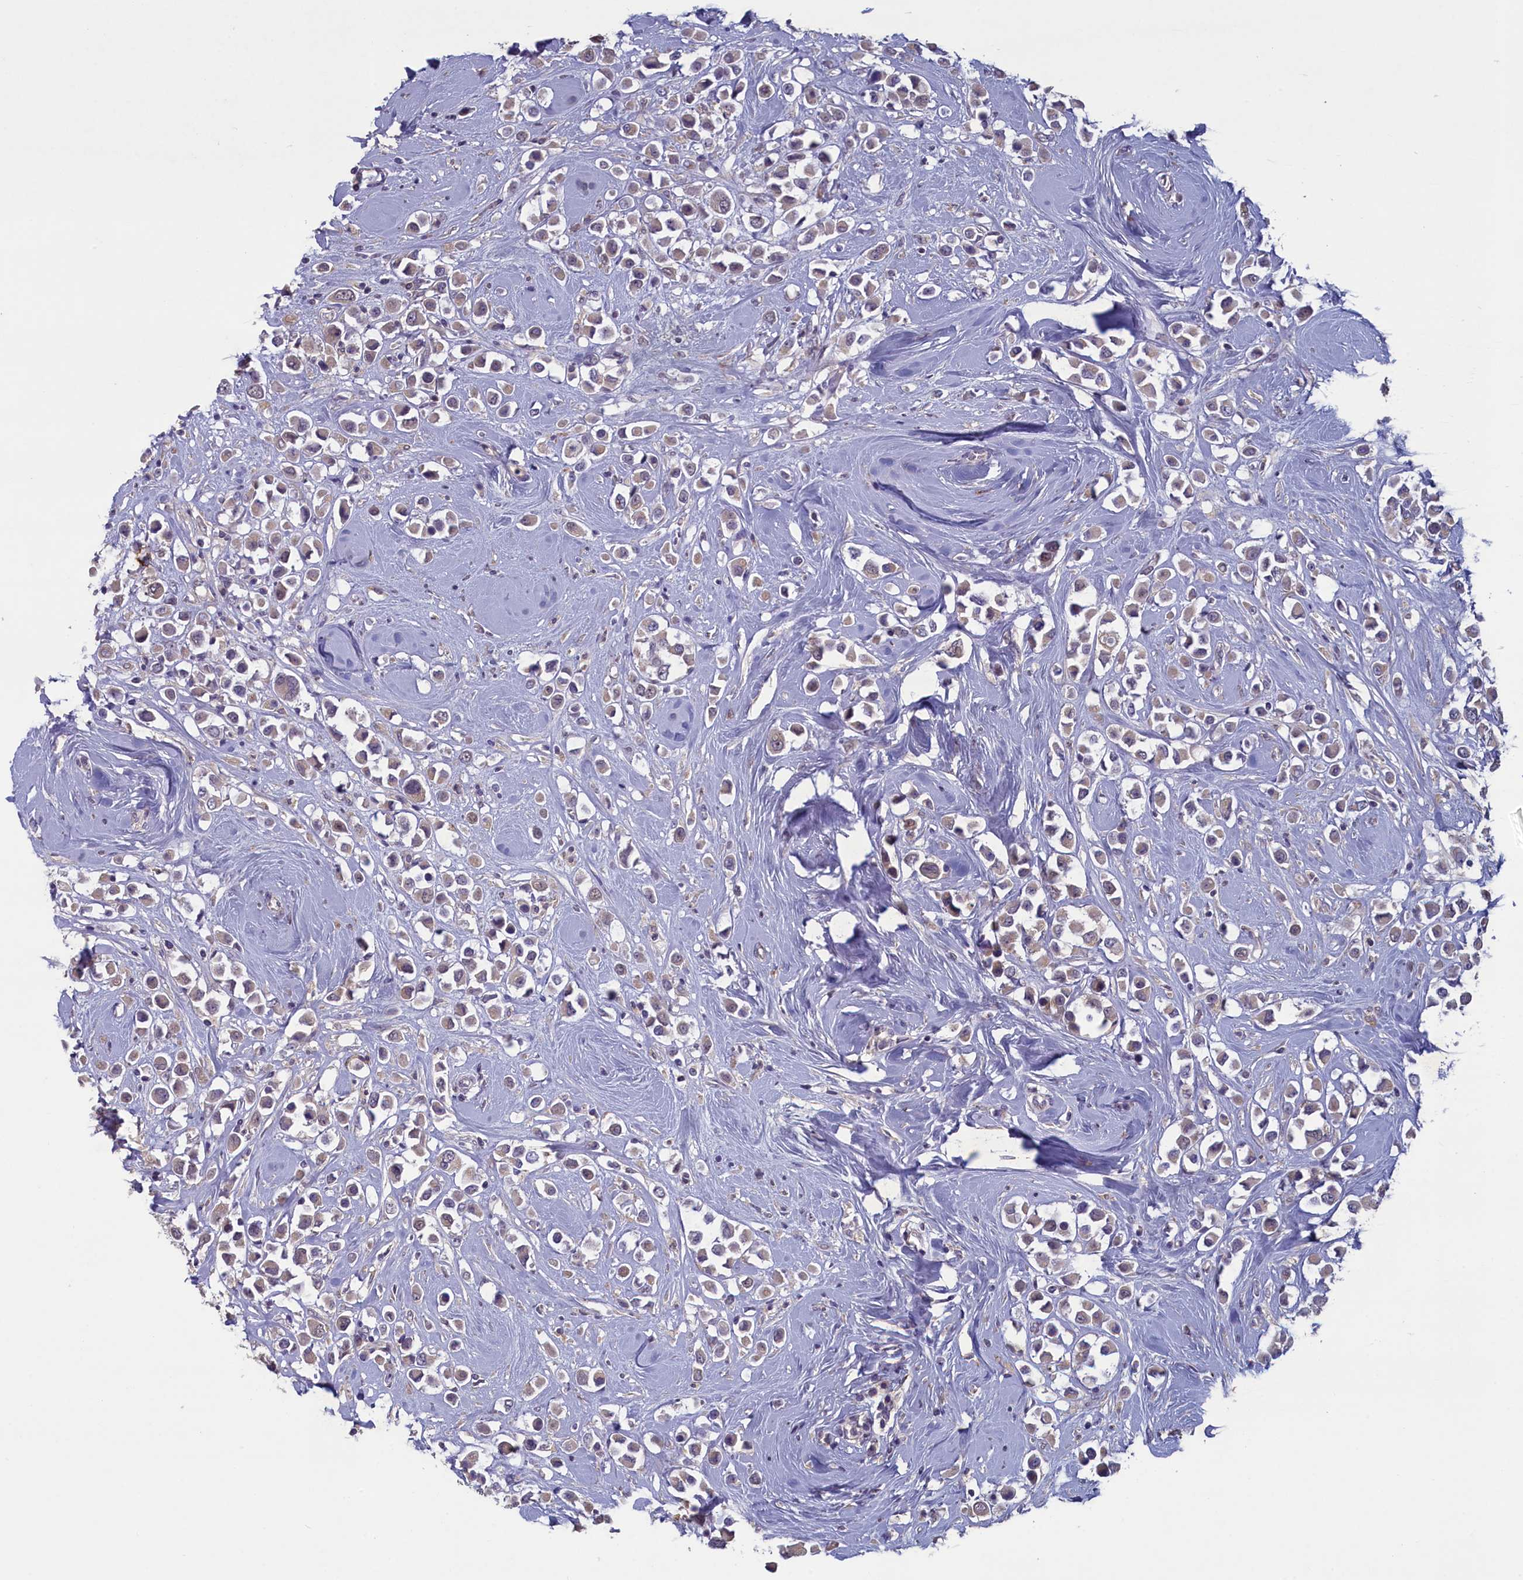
{"staining": {"intensity": "weak", "quantity": "<25%", "location": "cytoplasmic/membranous"}, "tissue": "breast cancer", "cell_type": "Tumor cells", "image_type": "cancer", "snomed": [{"axis": "morphology", "description": "Duct carcinoma"}, {"axis": "topography", "description": "Breast"}], "caption": "An image of breast cancer stained for a protein displays no brown staining in tumor cells.", "gene": "ATF7IP2", "patient": {"sex": "female", "age": 61}}